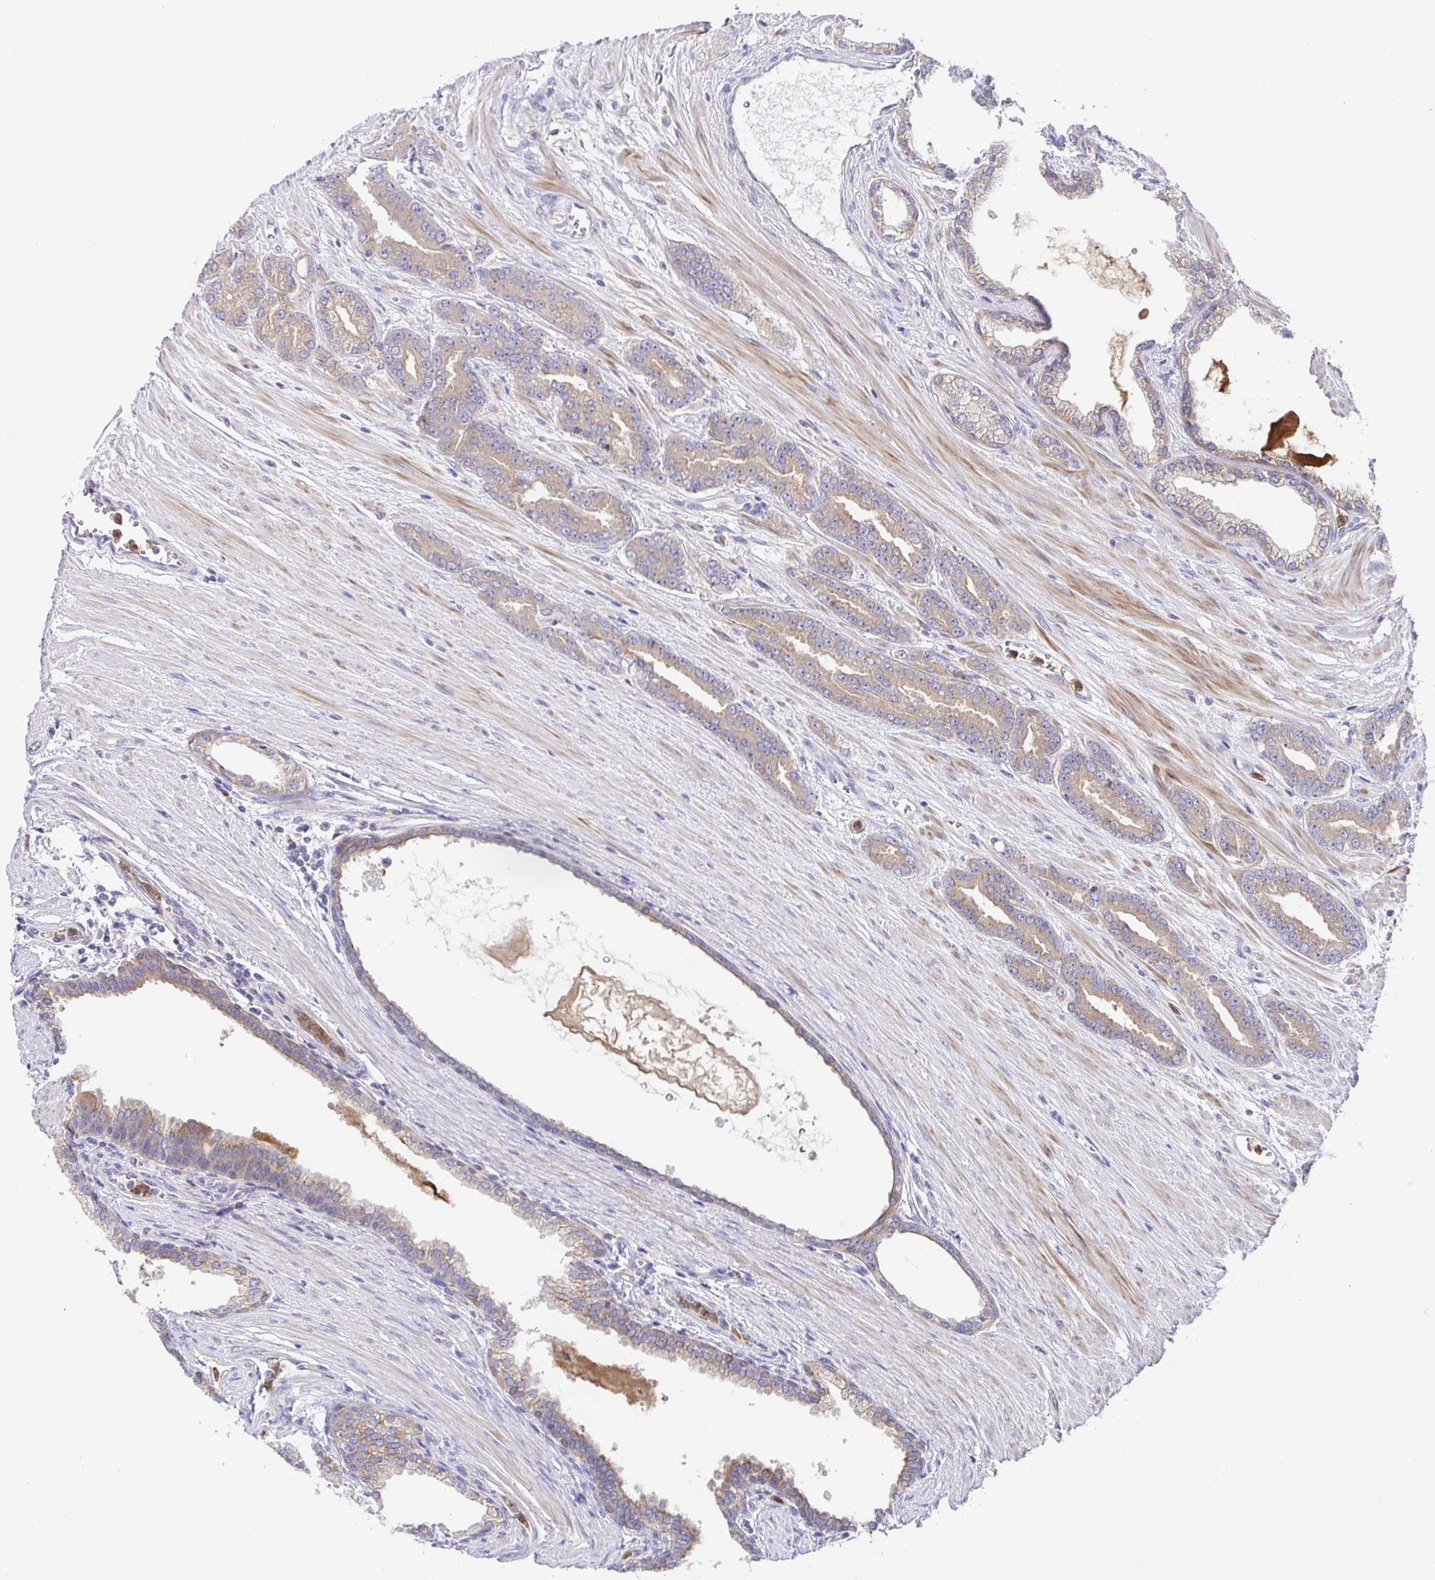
{"staining": {"intensity": "moderate", "quantity": ">75%", "location": "cytoplasmic/membranous"}, "tissue": "prostate cancer", "cell_type": "Tumor cells", "image_type": "cancer", "snomed": [{"axis": "morphology", "description": "Adenocarcinoma, High grade"}, {"axis": "topography", "description": "Prostate"}], "caption": "Protein staining reveals moderate cytoplasmic/membranous positivity in about >75% of tumor cells in adenocarcinoma (high-grade) (prostate).", "gene": "GOLGA1", "patient": {"sex": "male", "age": 60}}